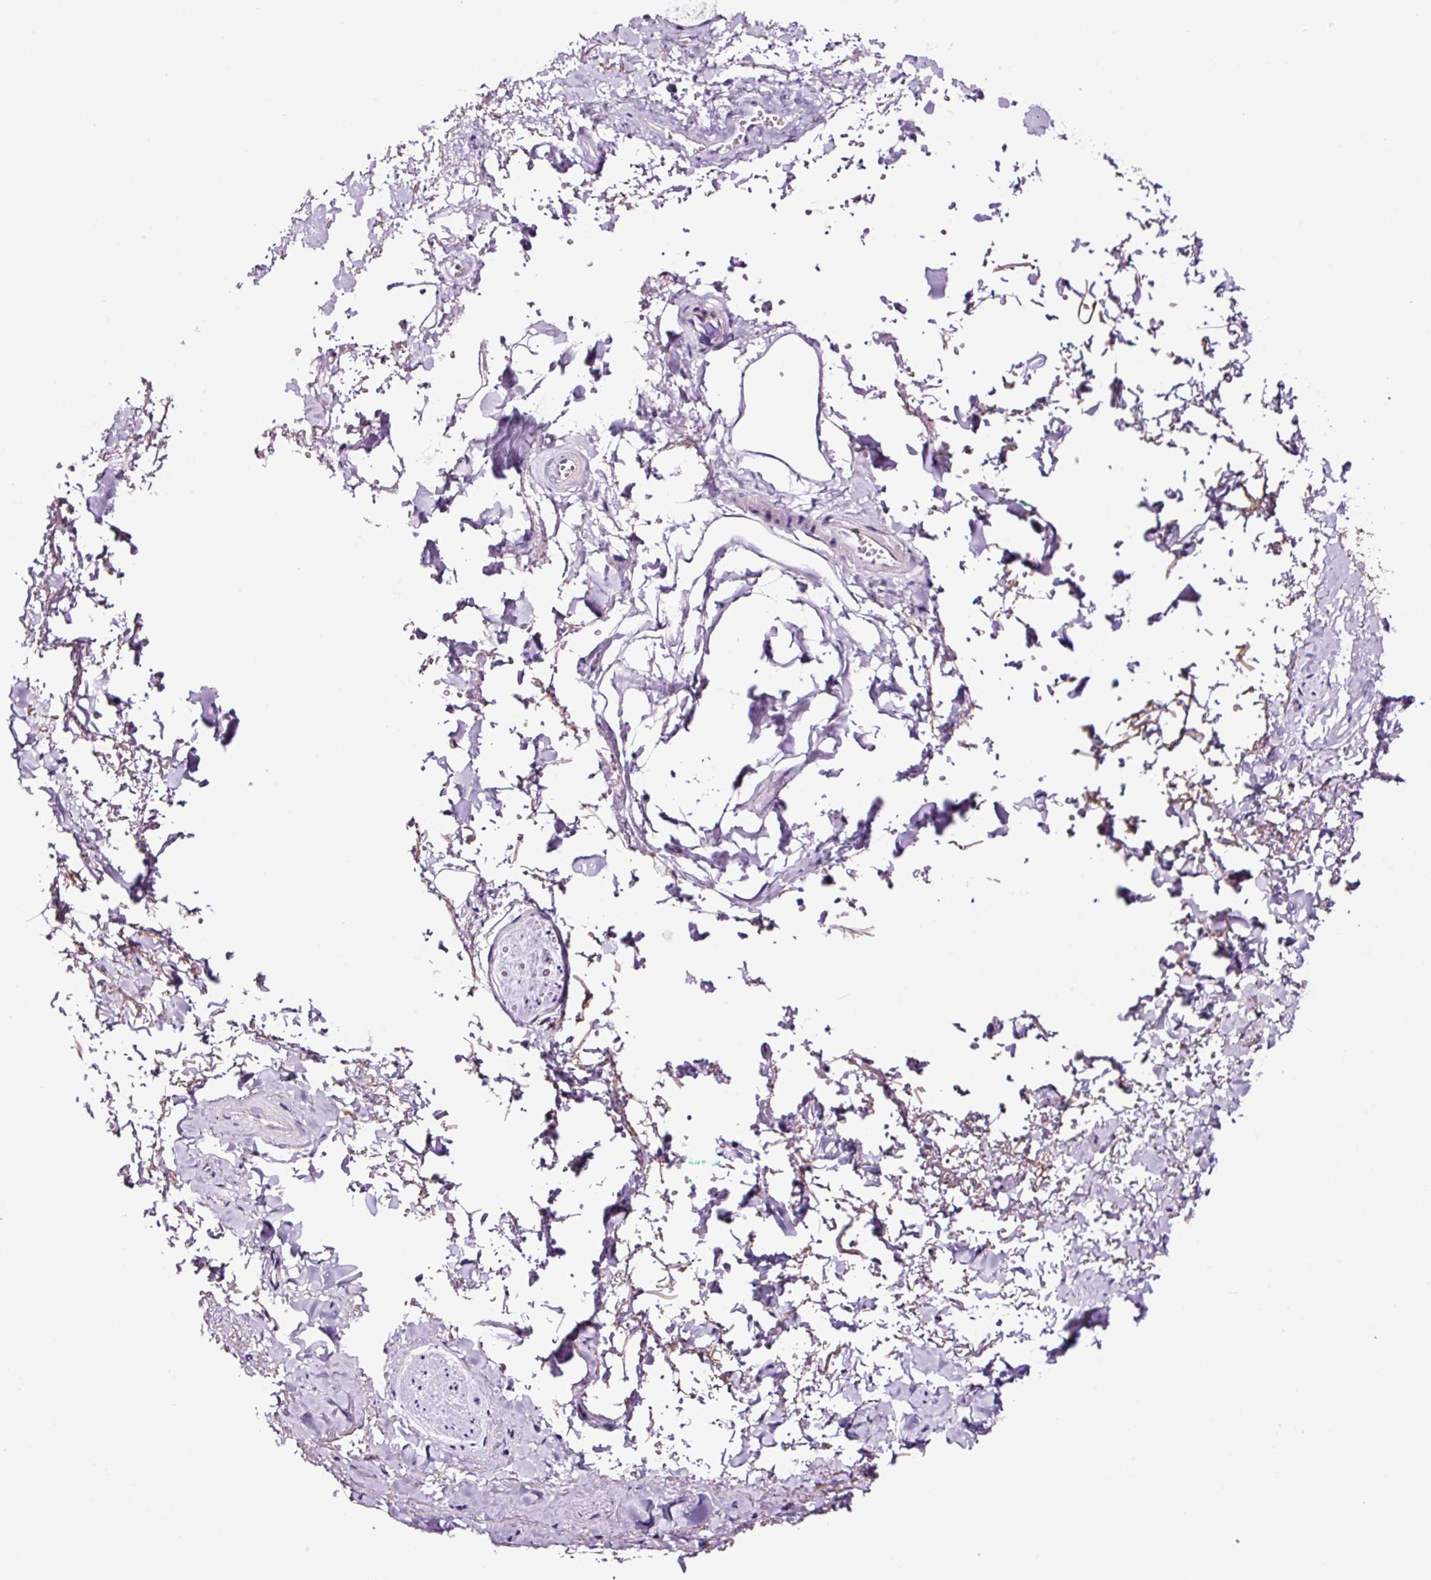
{"staining": {"intensity": "negative", "quantity": "none", "location": "none"}, "tissue": "adipose tissue", "cell_type": "Adipocytes", "image_type": "normal", "snomed": [{"axis": "morphology", "description": "Normal tissue, NOS"}, {"axis": "topography", "description": "Vulva"}, {"axis": "topography", "description": "Vagina"}, {"axis": "topography", "description": "Peripheral nerve tissue"}], "caption": "This is an immunohistochemistry (IHC) photomicrograph of benign adipose tissue. There is no staining in adipocytes.", "gene": "PAM", "patient": {"sex": "female", "age": 66}}